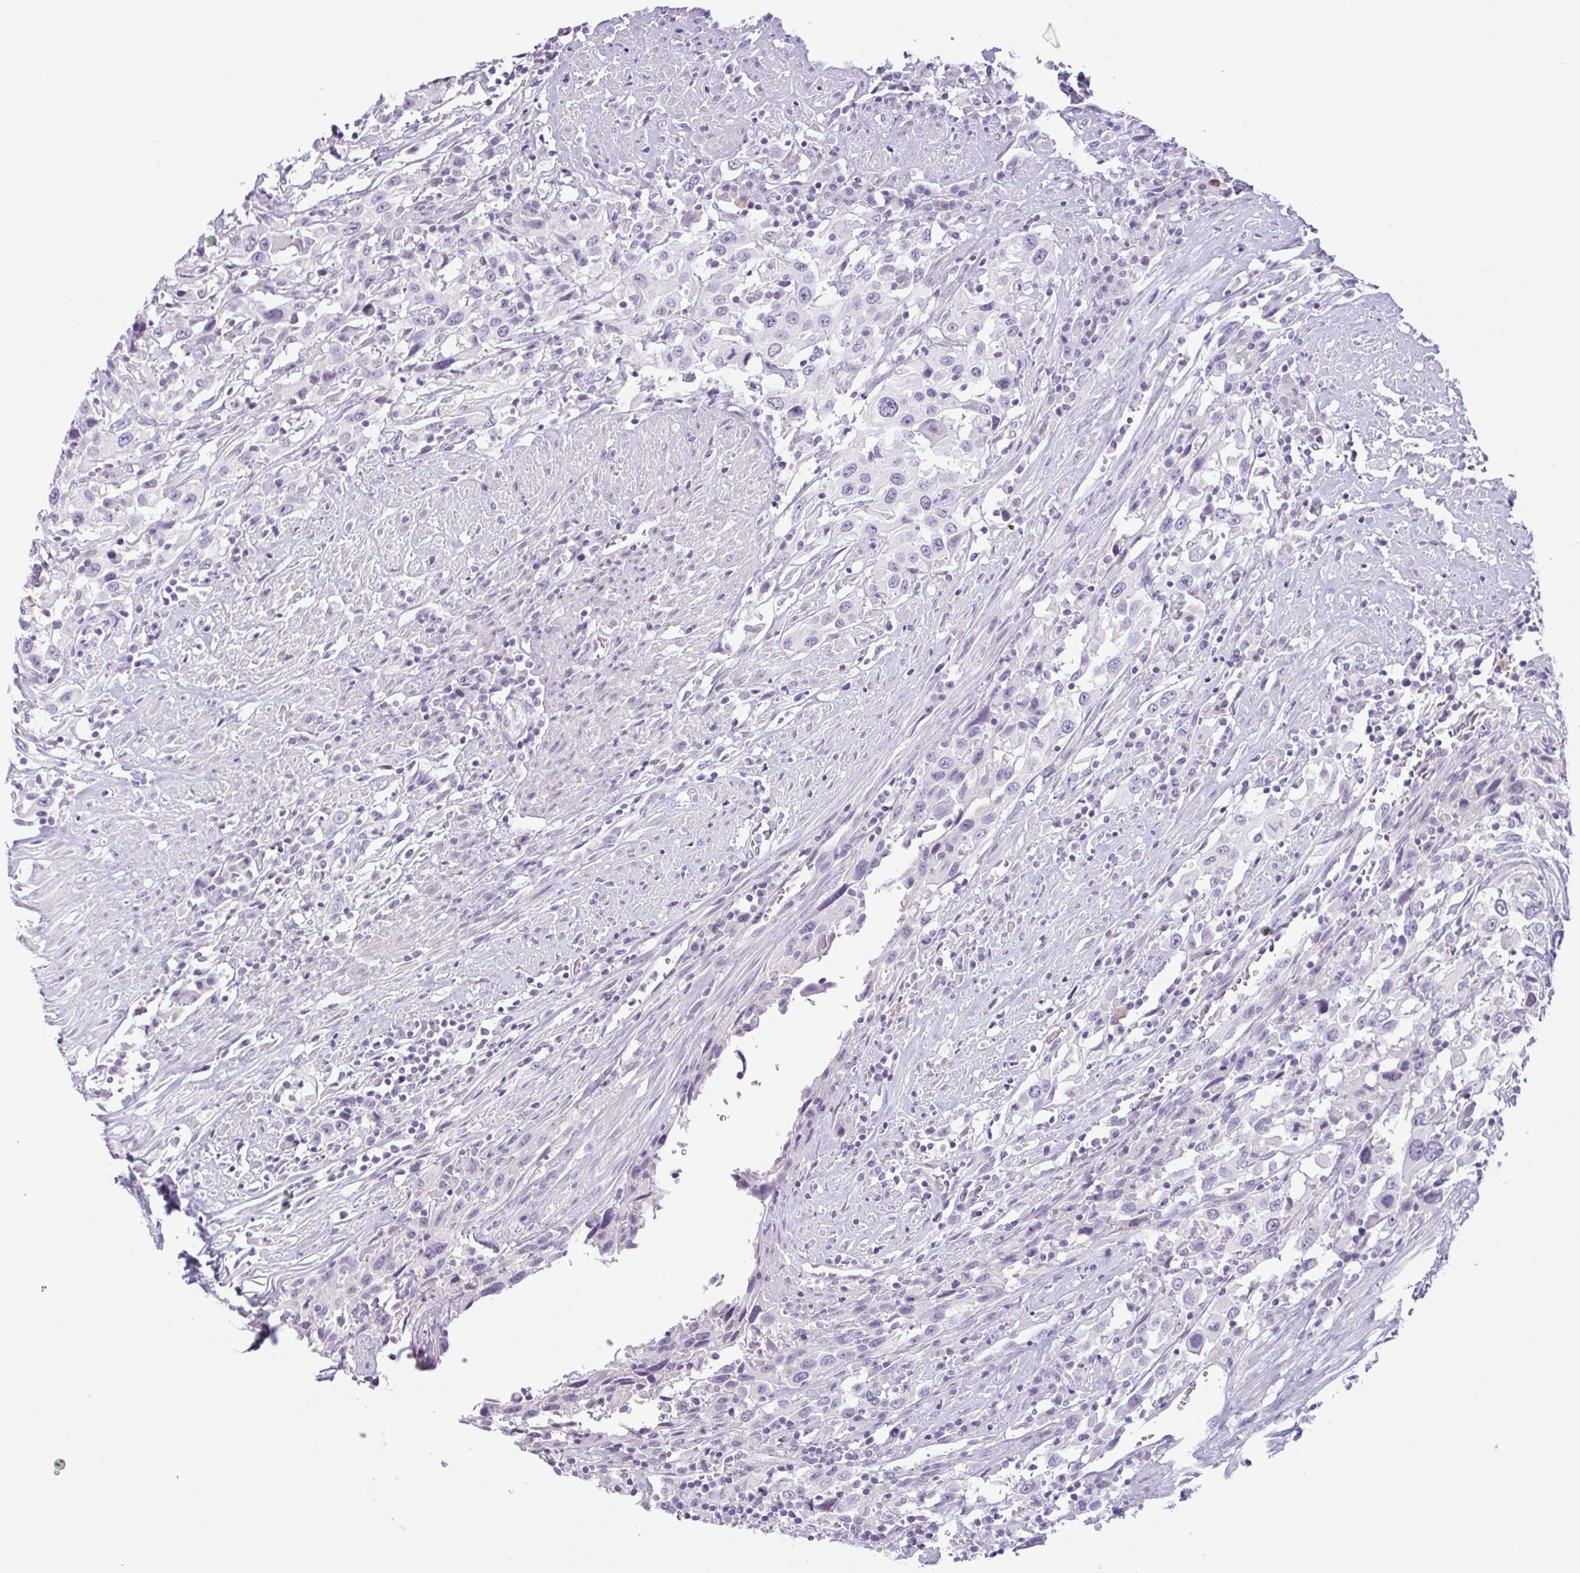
{"staining": {"intensity": "negative", "quantity": "none", "location": "none"}, "tissue": "urothelial cancer", "cell_type": "Tumor cells", "image_type": "cancer", "snomed": [{"axis": "morphology", "description": "Urothelial carcinoma, High grade"}, {"axis": "topography", "description": "Urinary bladder"}], "caption": "Urothelial cancer stained for a protein using immunohistochemistry (IHC) demonstrates no positivity tumor cells.", "gene": "CTSE", "patient": {"sex": "male", "age": 61}}